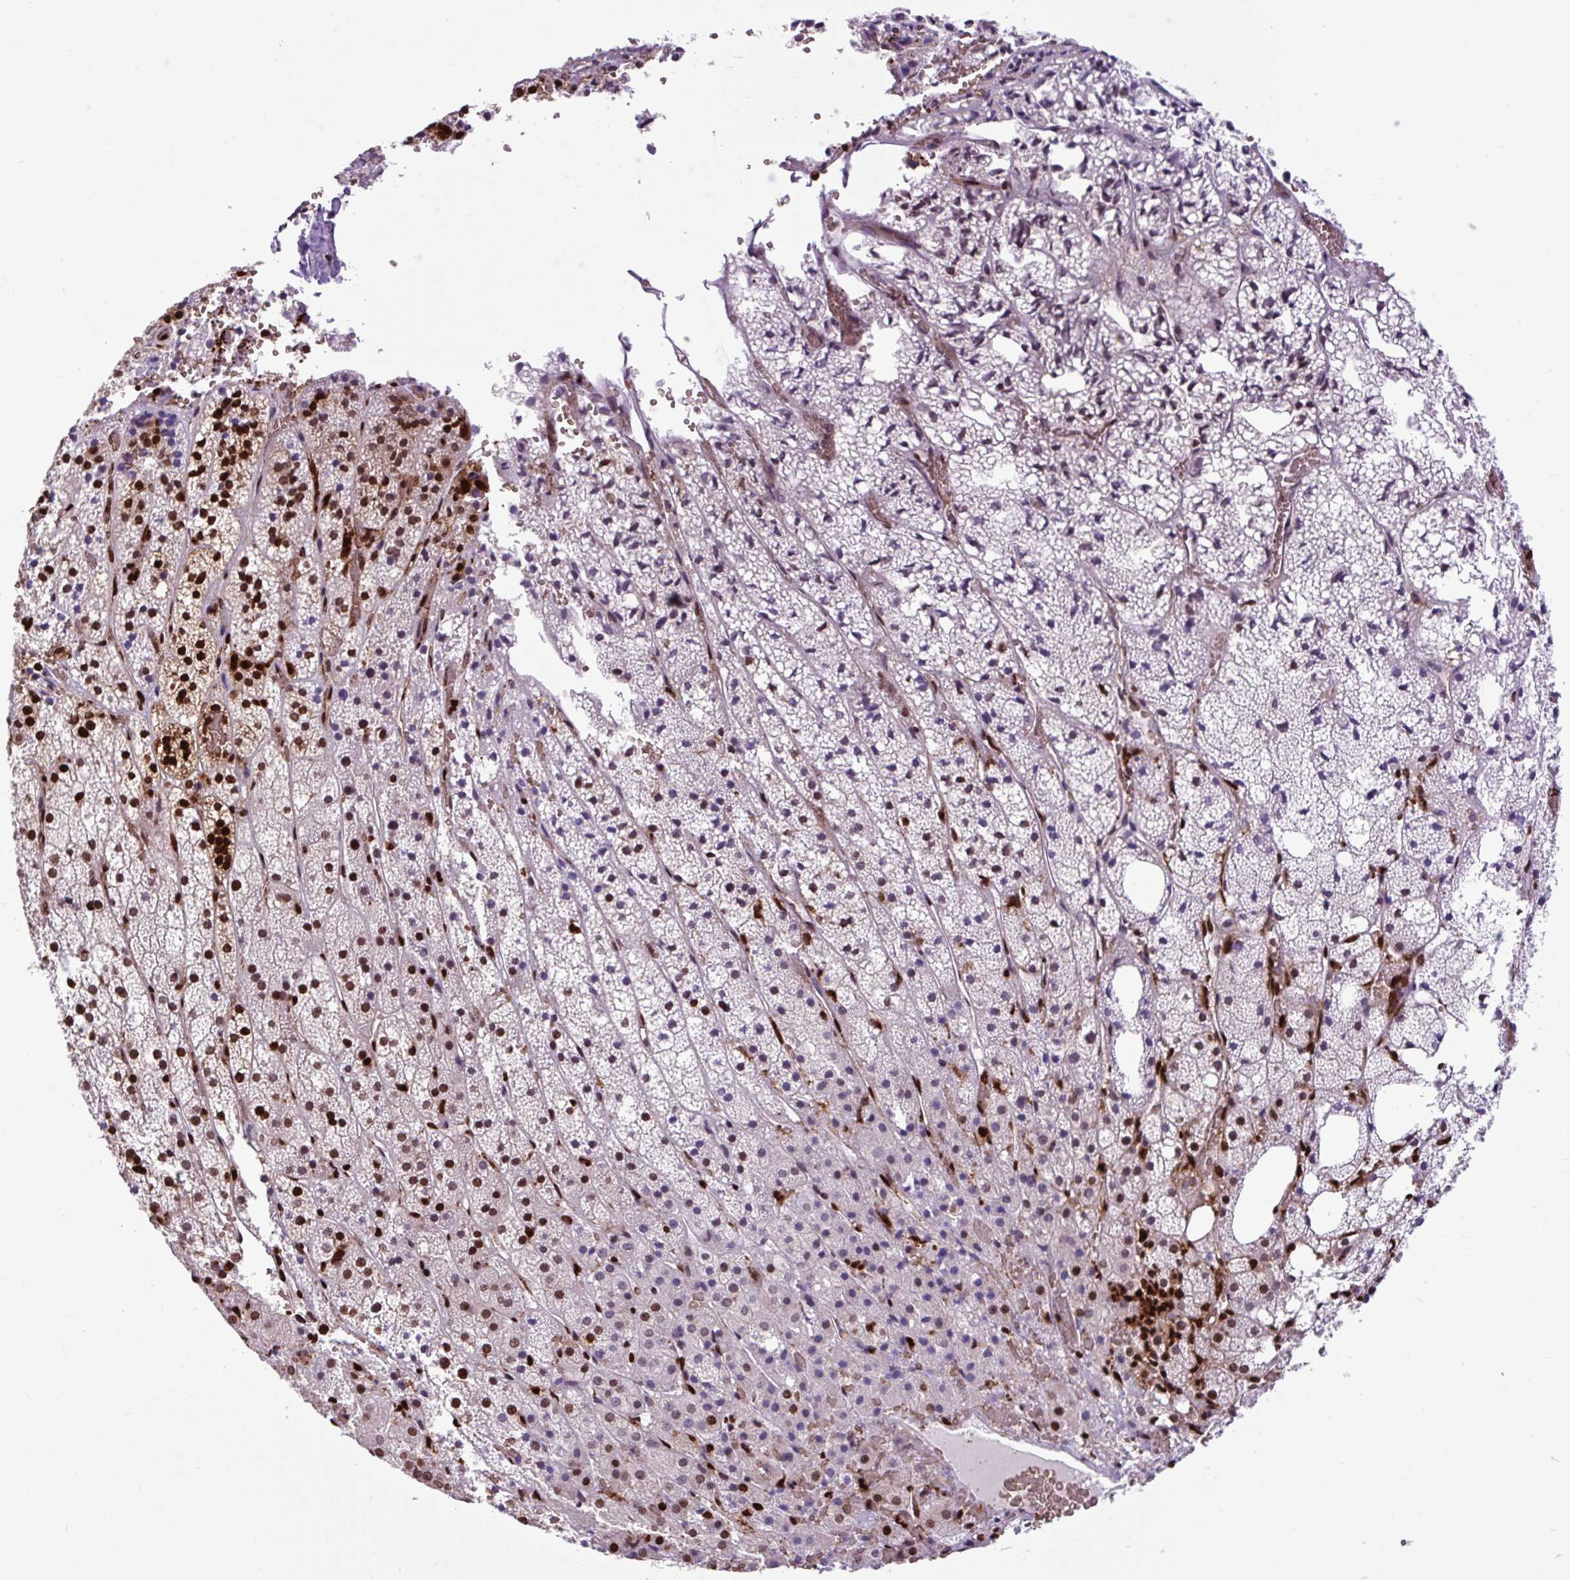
{"staining": {"intensity": "strong", "quantity": ">75%", "location": "nuclear"}, "tissue": "adrenal gland", "cell_type": "Glandular cells", "image_type": "normal", "snomed": [{"axis": "morphology", "description": "Normal tissue, NOS"}, {"axis": "topography", "description": "Adrenal gland"}], "caption": "A high-resolution micrograph shows IHC staining of normal adrenal gland, which displays strong nuclear expression in approximately >75% of glandular cells. (Brightfield microscopy of DAB IHC at high magnification).", "gene": "FUS", "patient": {"sex": "male", "age": 53}}